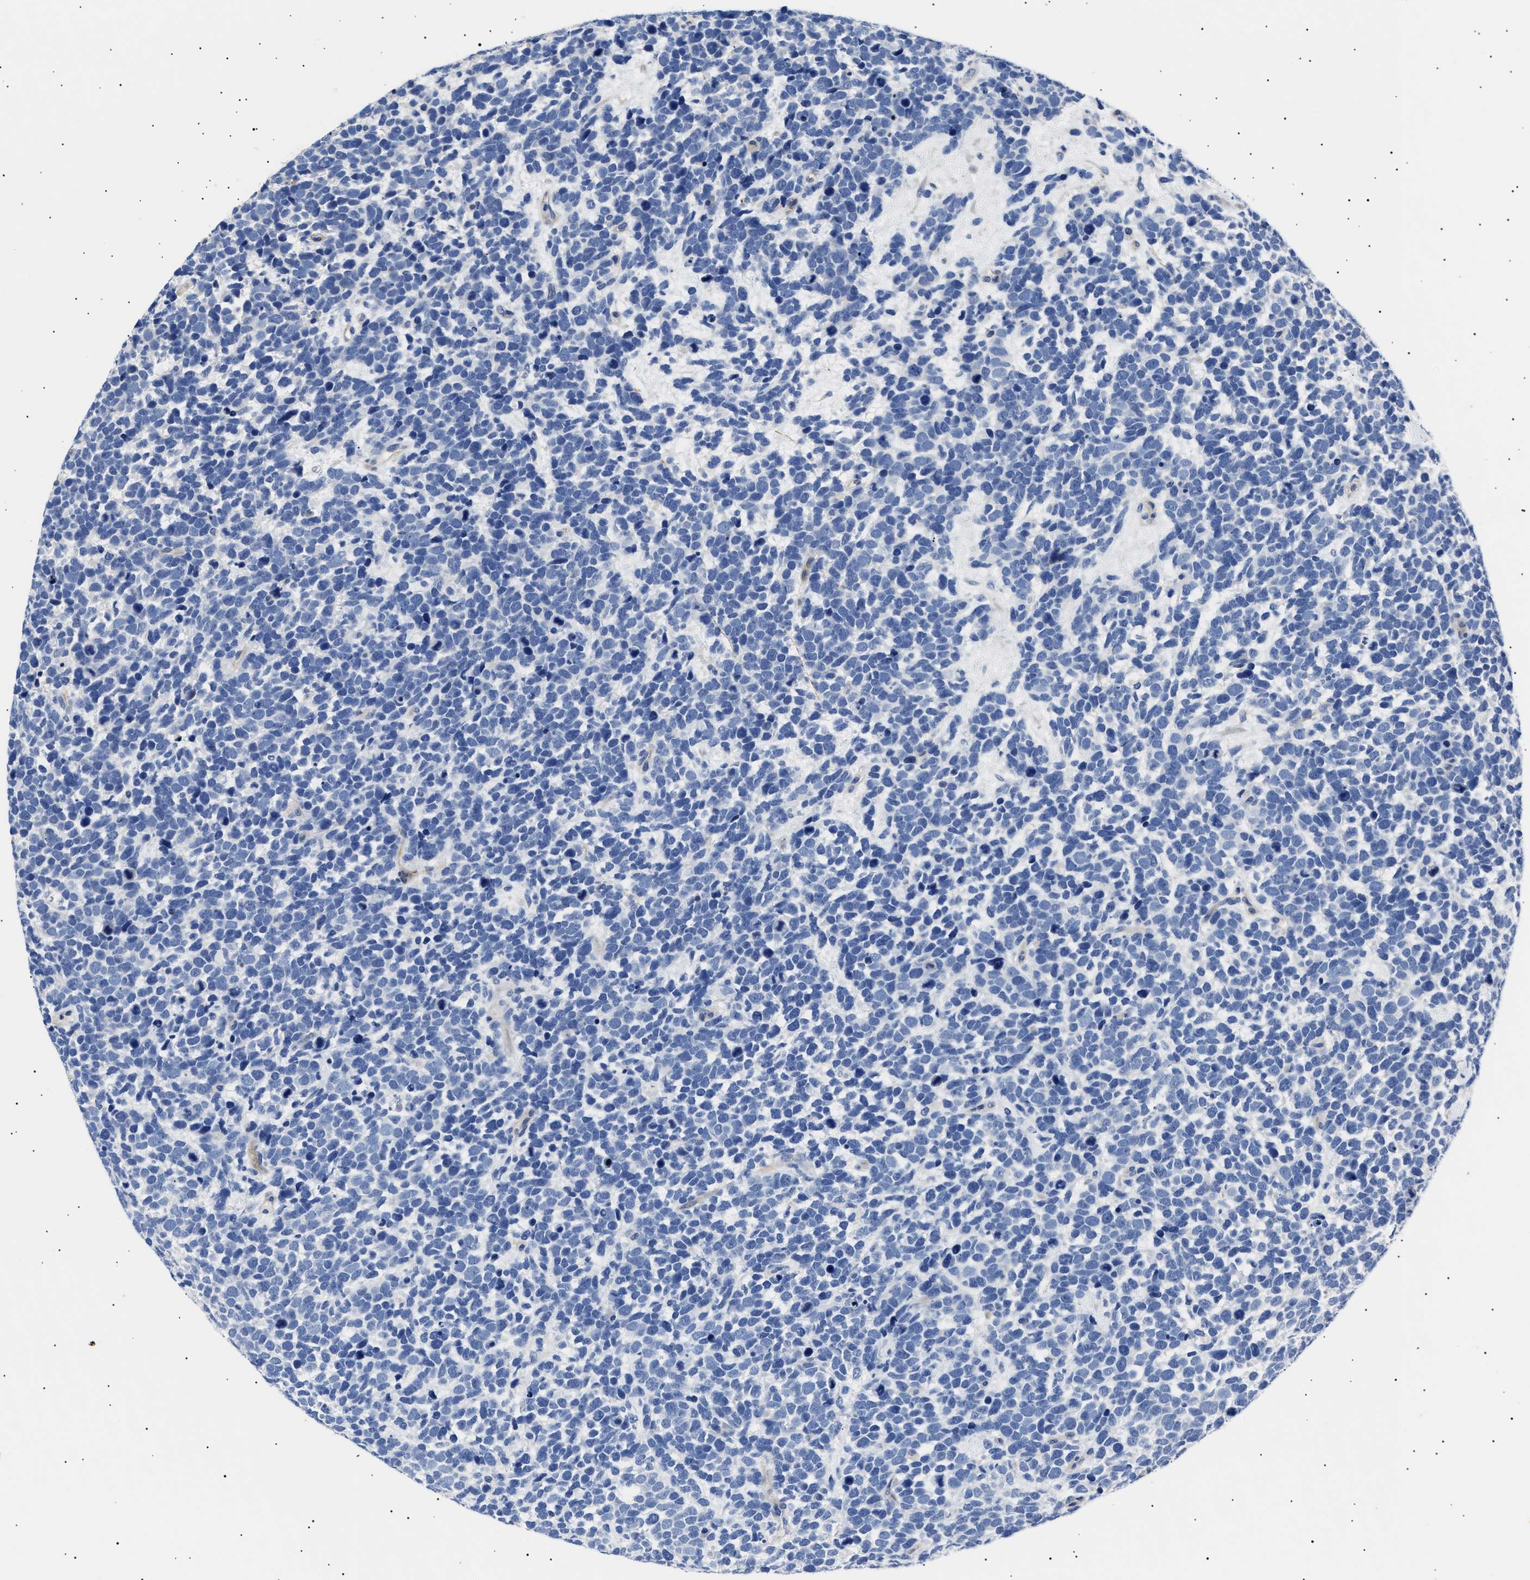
{"staining": {"intensity": "negative", "quantity": "none", "location": "none"}, "tissue": "urothelial cancer", "cell_type": "Tumor cells", "image_type": "cancer", "snomed": [{"axis": "morphology", "description": "Urothelial carcinoma, High grade"}, {"axis": "topography", "description": "Urinary bladder"}], "caption": "Immunohistochemistry of high-grade urothelial carcinoma demonstrates no positivity in tumor cells.", "gene": "HEMGN", "patient": {"sex": "female", "age": 82}}